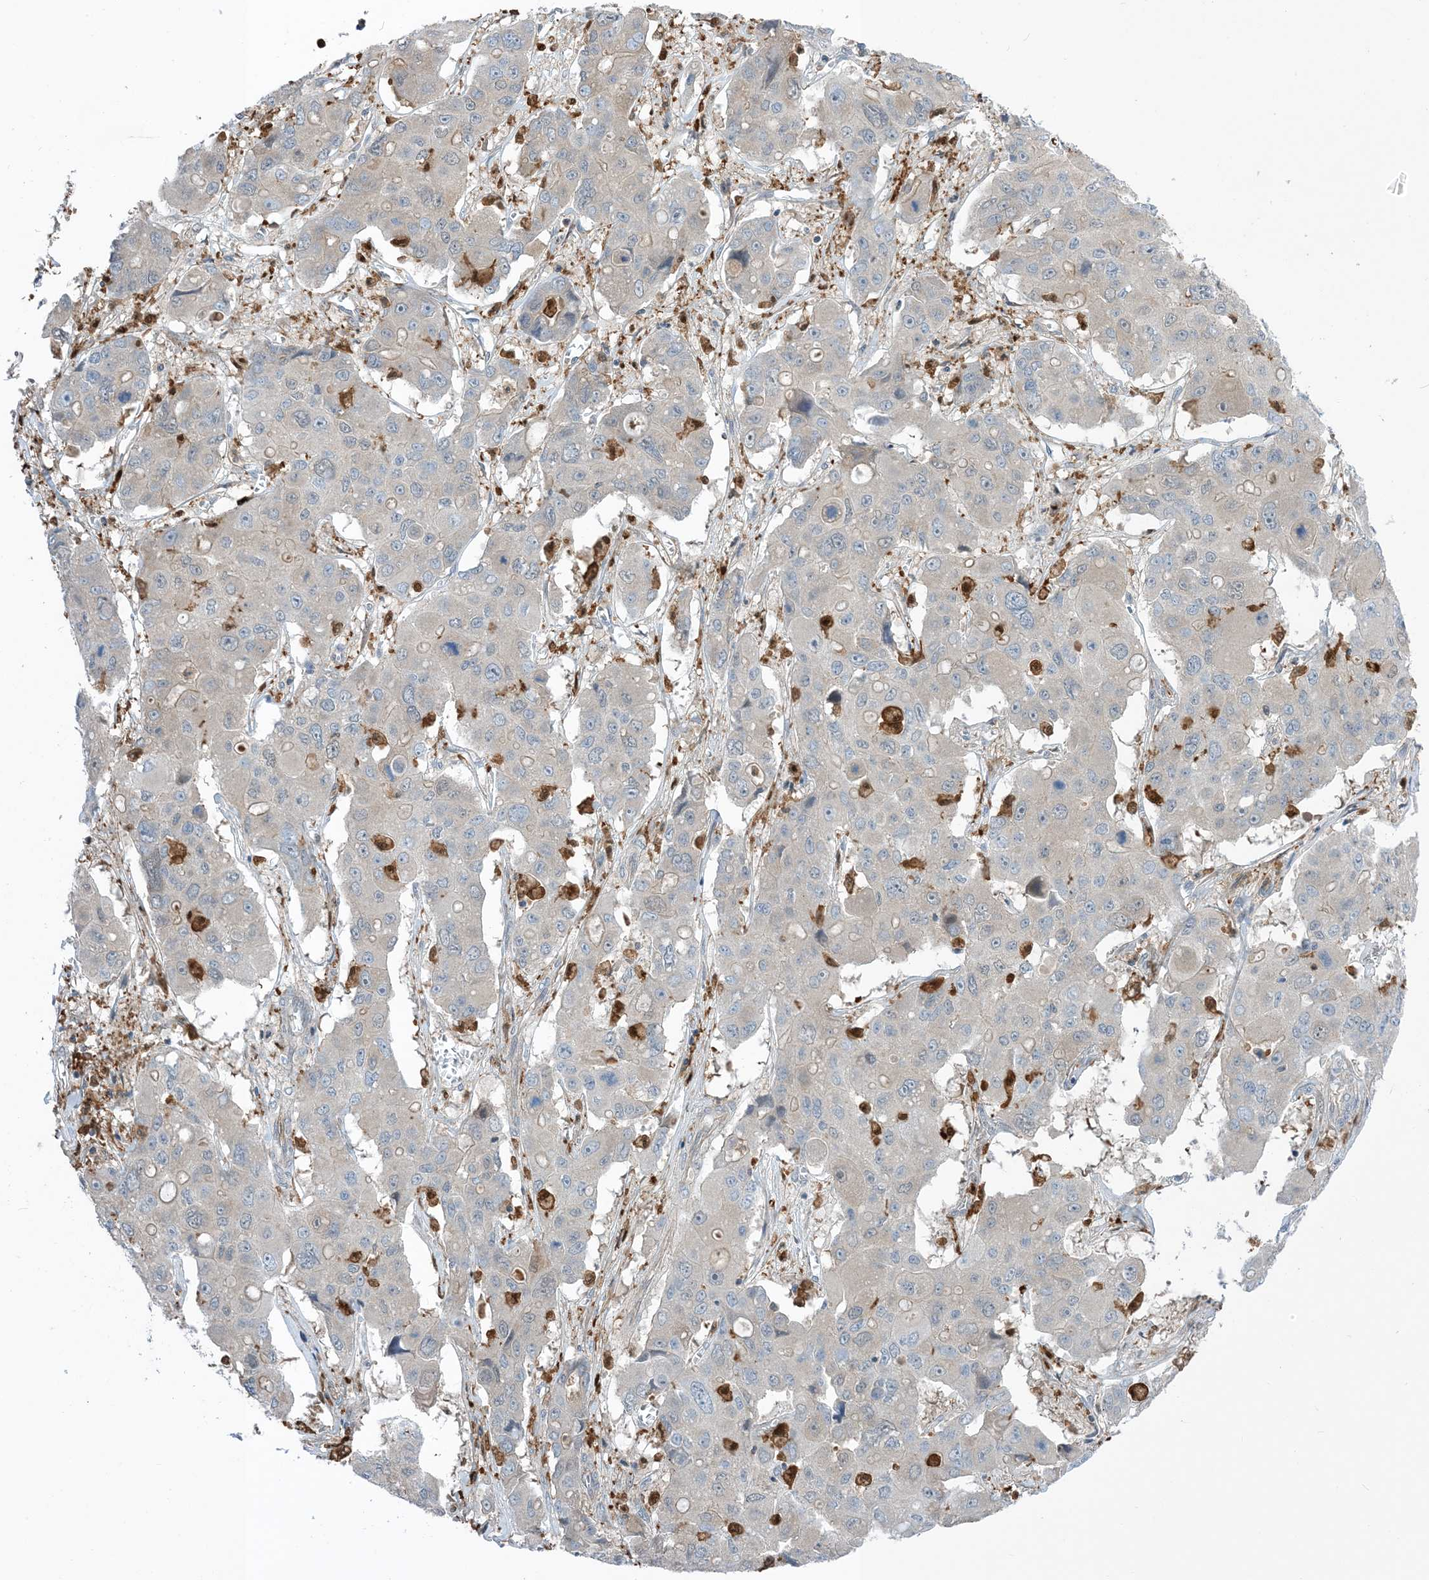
{"staining": {"intensity": "weak", "quantity": "<25%", "location": "cytoplasmic/membranous"}, "tissue": "liver cancer", "cell_type": "Tumor cells", "image_type": "cancer", "snomed": [{"axis": "morphology", "description": "Cholangiocarcinoma"}, {"axis": "topography", "description": "Liver"}], "caption": "Immunohistochemical staining of human liver cancer (cholangiocarcinoma) displays no significant positivity in tumor cells. (DAB immunohistochemistry visualized using brightfield microscopy, high magnification).", "gene": "NAGK", "patient": {"sex": "male", "age": 67}}